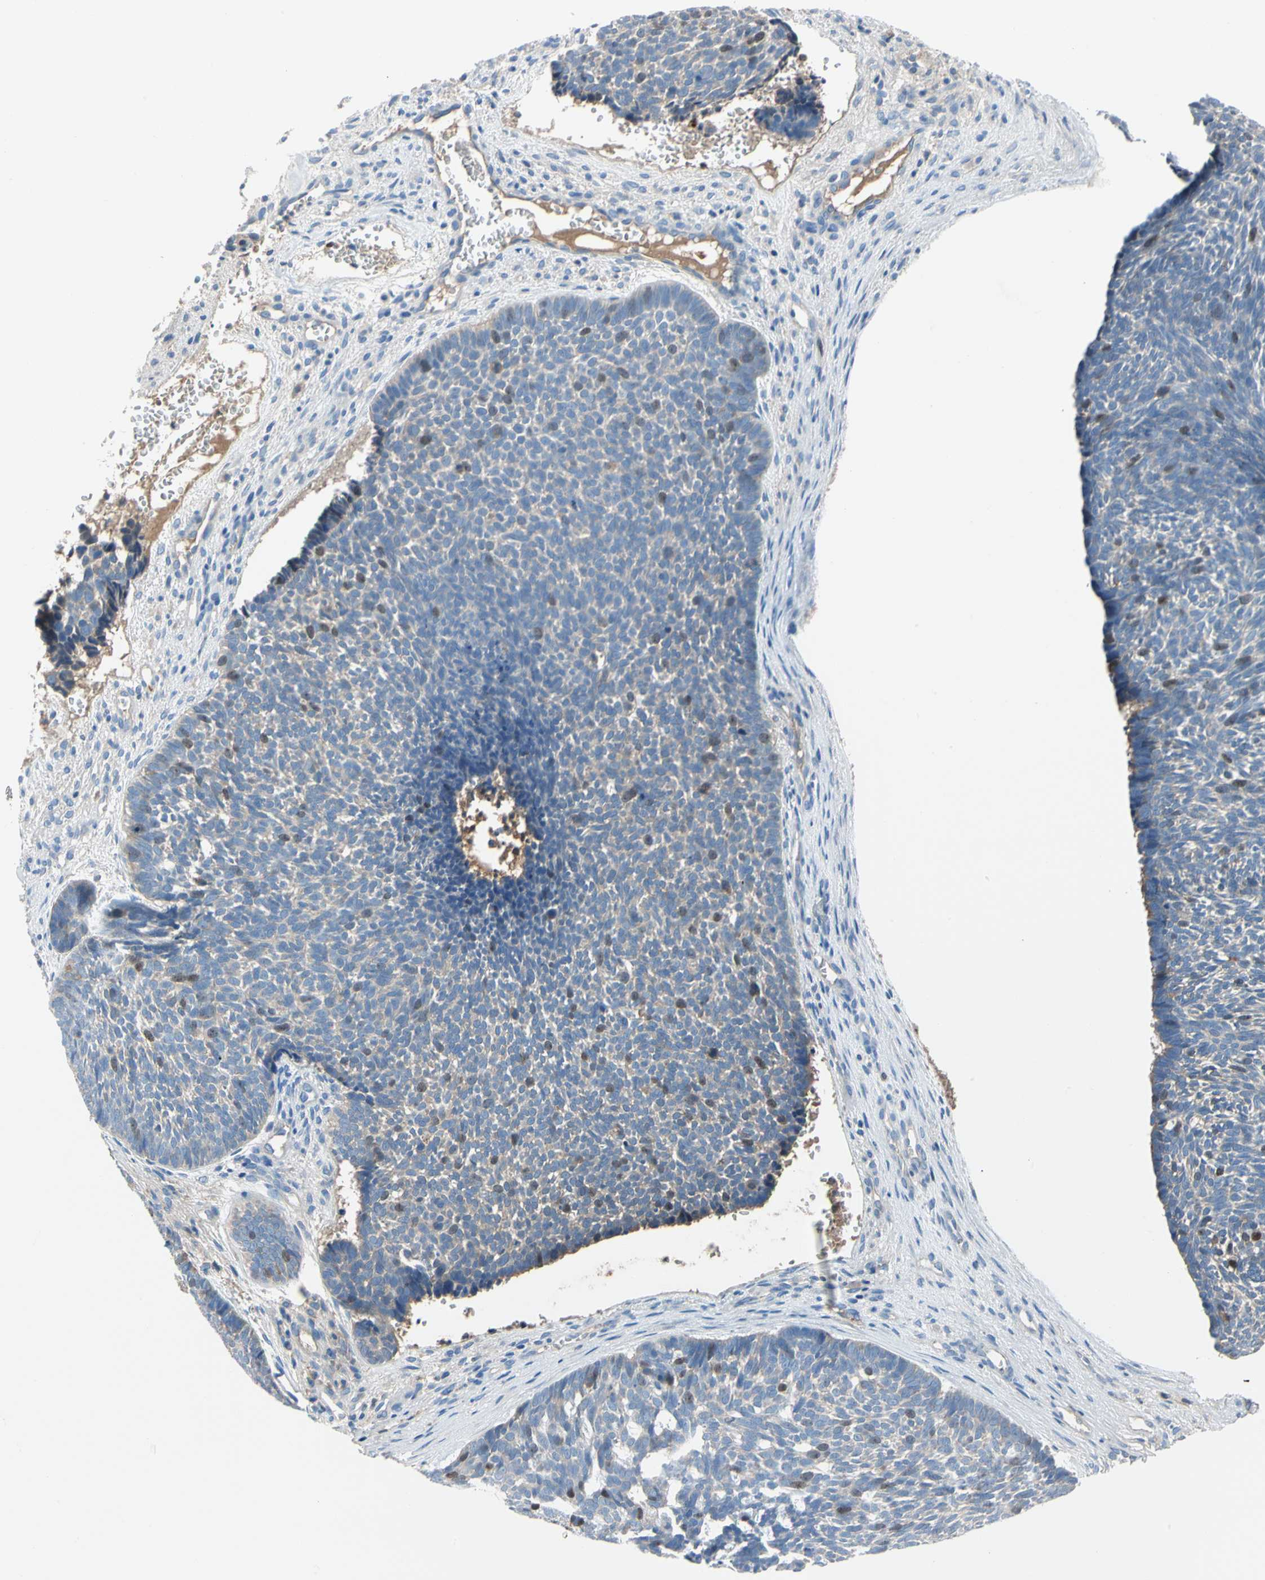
{"staining": {"intensity": "moderate", "quantity": "<25%", "location": "nuclear"}, "tissue": "skin cancer", "cell_type": "Tumor cells", "image_type": "cancer", "snomed": [{"axis": "morphology", "description": "Basal cell carcinoma"}, {"axis": "topography", "description": "Skin"}], "caption": "Tumor cells reveal low levels of moderate nuclear positivity in approximately <25% of cells in human skin cancer.", "gene": "HJURP", "patient": {"sex": "male", "age": 84}}